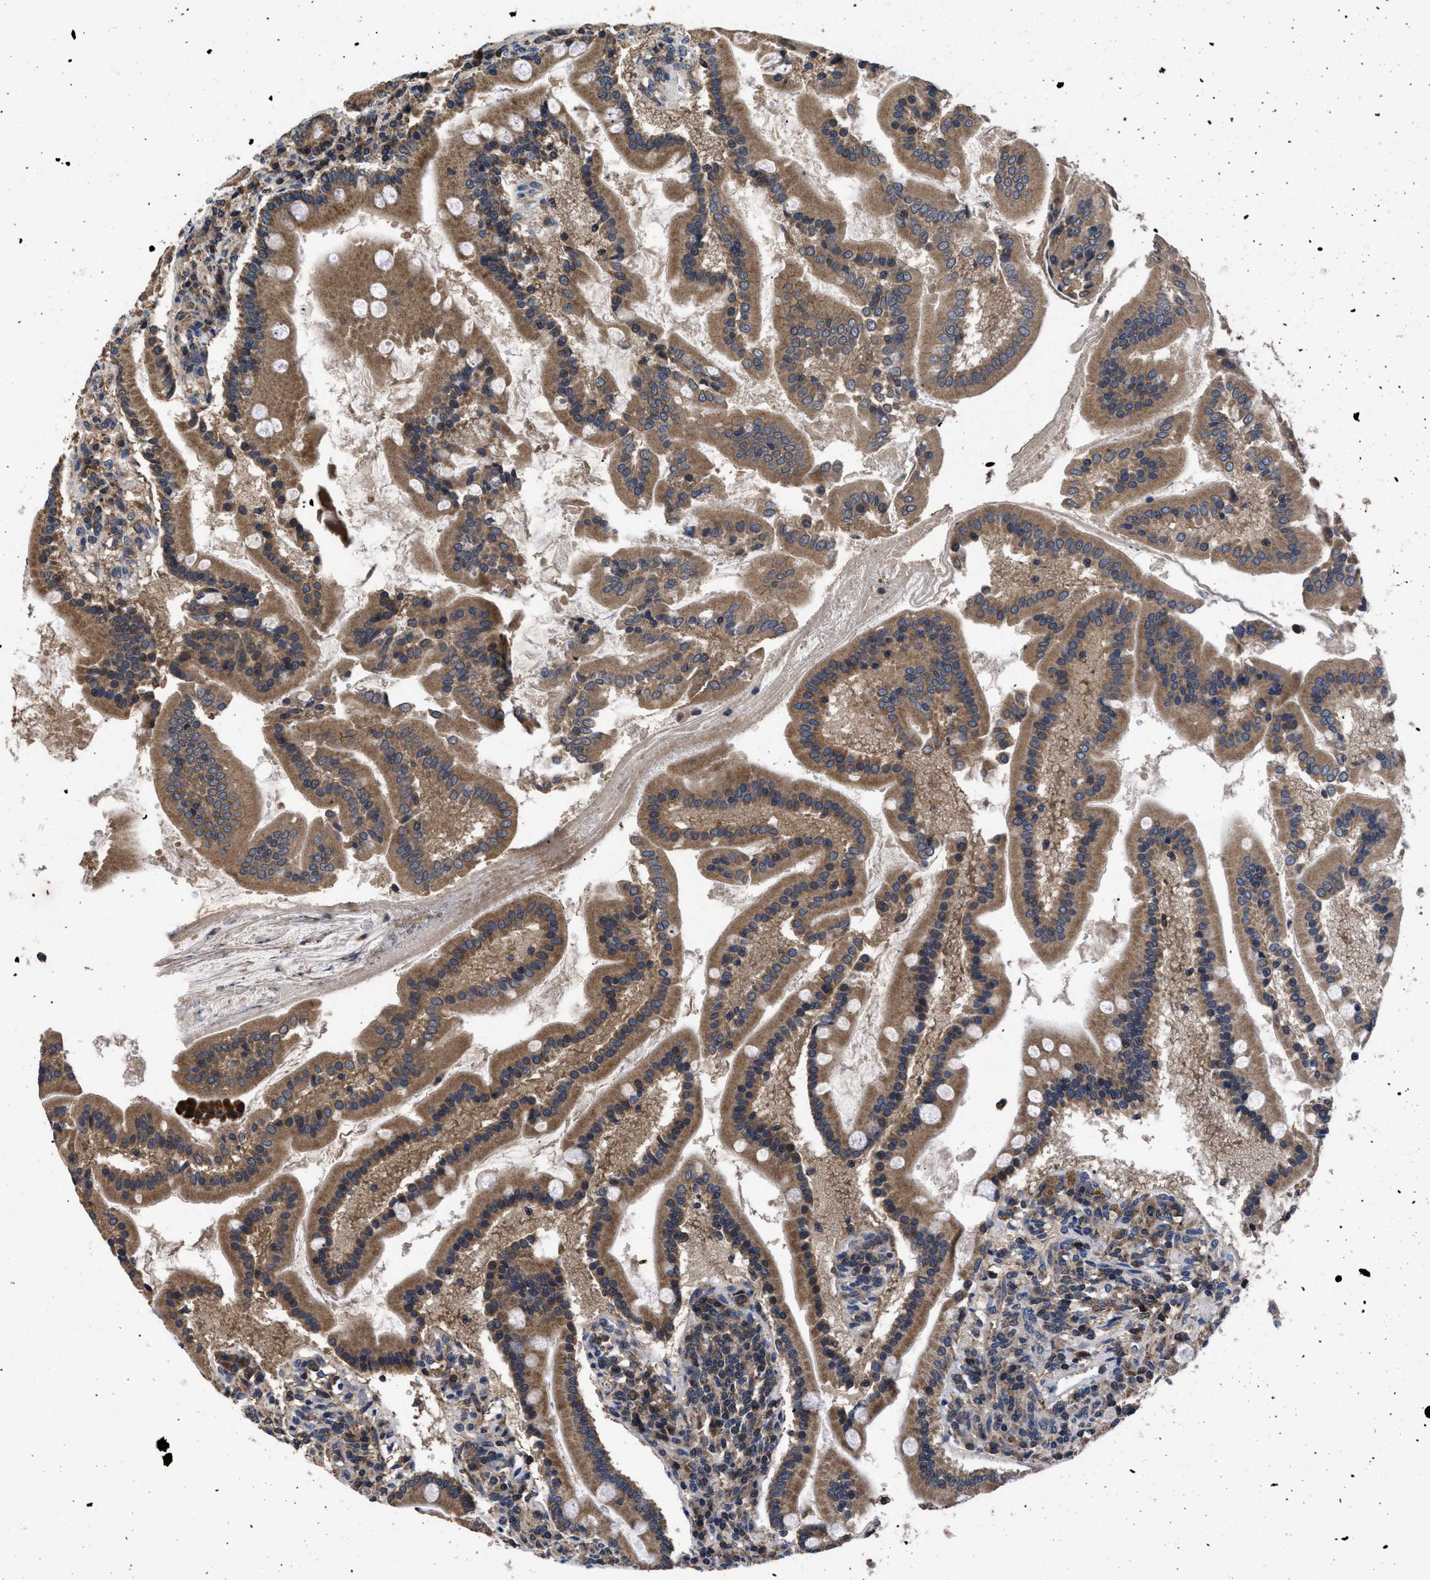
{"staining": {"intensity": "strong", "quantity": ">75%", "location": "cytoplasmic/membranous"}, "tissue": "duodenum", "cell_type": "Glandular cells", "image_type": "normal", "snomed": [{"axis": "morphology", "description": "Normal tissue, NOS"}, {"axis": "topography", "description": "Duodenum"}], "caption": "Normal duodenum displays strong cytoplasmic/membranous staining in approximately >75% of glandular cells, visualized by immunohistochemistry.", "gene": "LRRC3", "patient": {"sex": "male", "age": 50}}